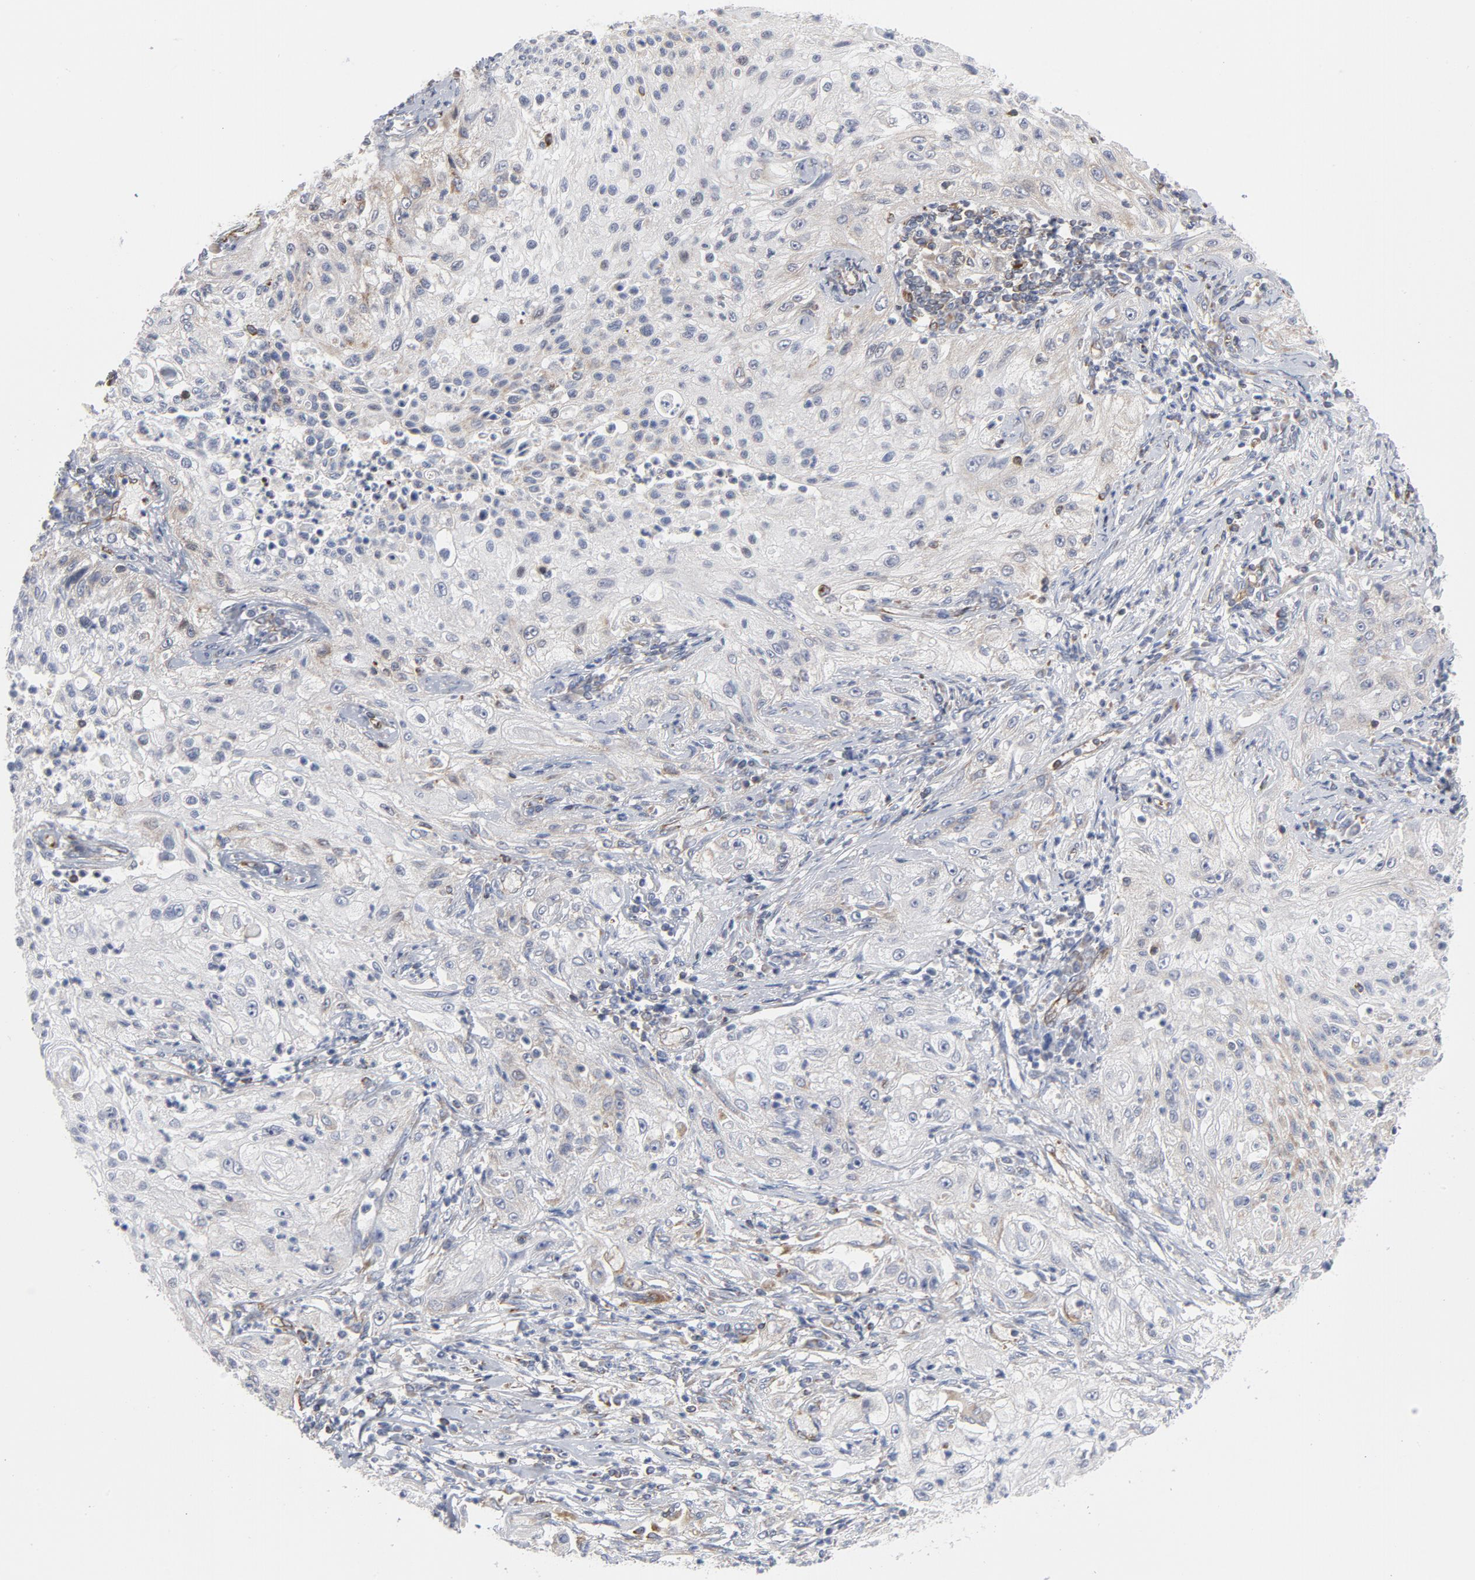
{"staining": {"intensity": "weak", "quantity": "<25%", "location": "cytoplasmic/membranous"}, "tissue": "lung cancer", "cell_type": "Tumor cells", "image_type": "cancer", "snomed": [{"axis": "morphology", "description": "Inflammation, NOS"}, {"axis": "morphology", "description": "Squamous cell carcinoma, NOS"}, {"axis": "topography", "description": "Lymph node"}, {"axis": "topography", "description": "Soft tissue"}, {"axis": "topography", "description": "Lung"}], "caption": "Squamous cell carcinoma (lung) was stained to show a protein in brown. There is no significant expression in tumor cells. (Brightfield microscopy of DAB (3,3'-diaminobenzidine) immunohistochemistry at high magnification).", "gene": "OXA1L", "patient": {"sex": "male", "age": 66}}